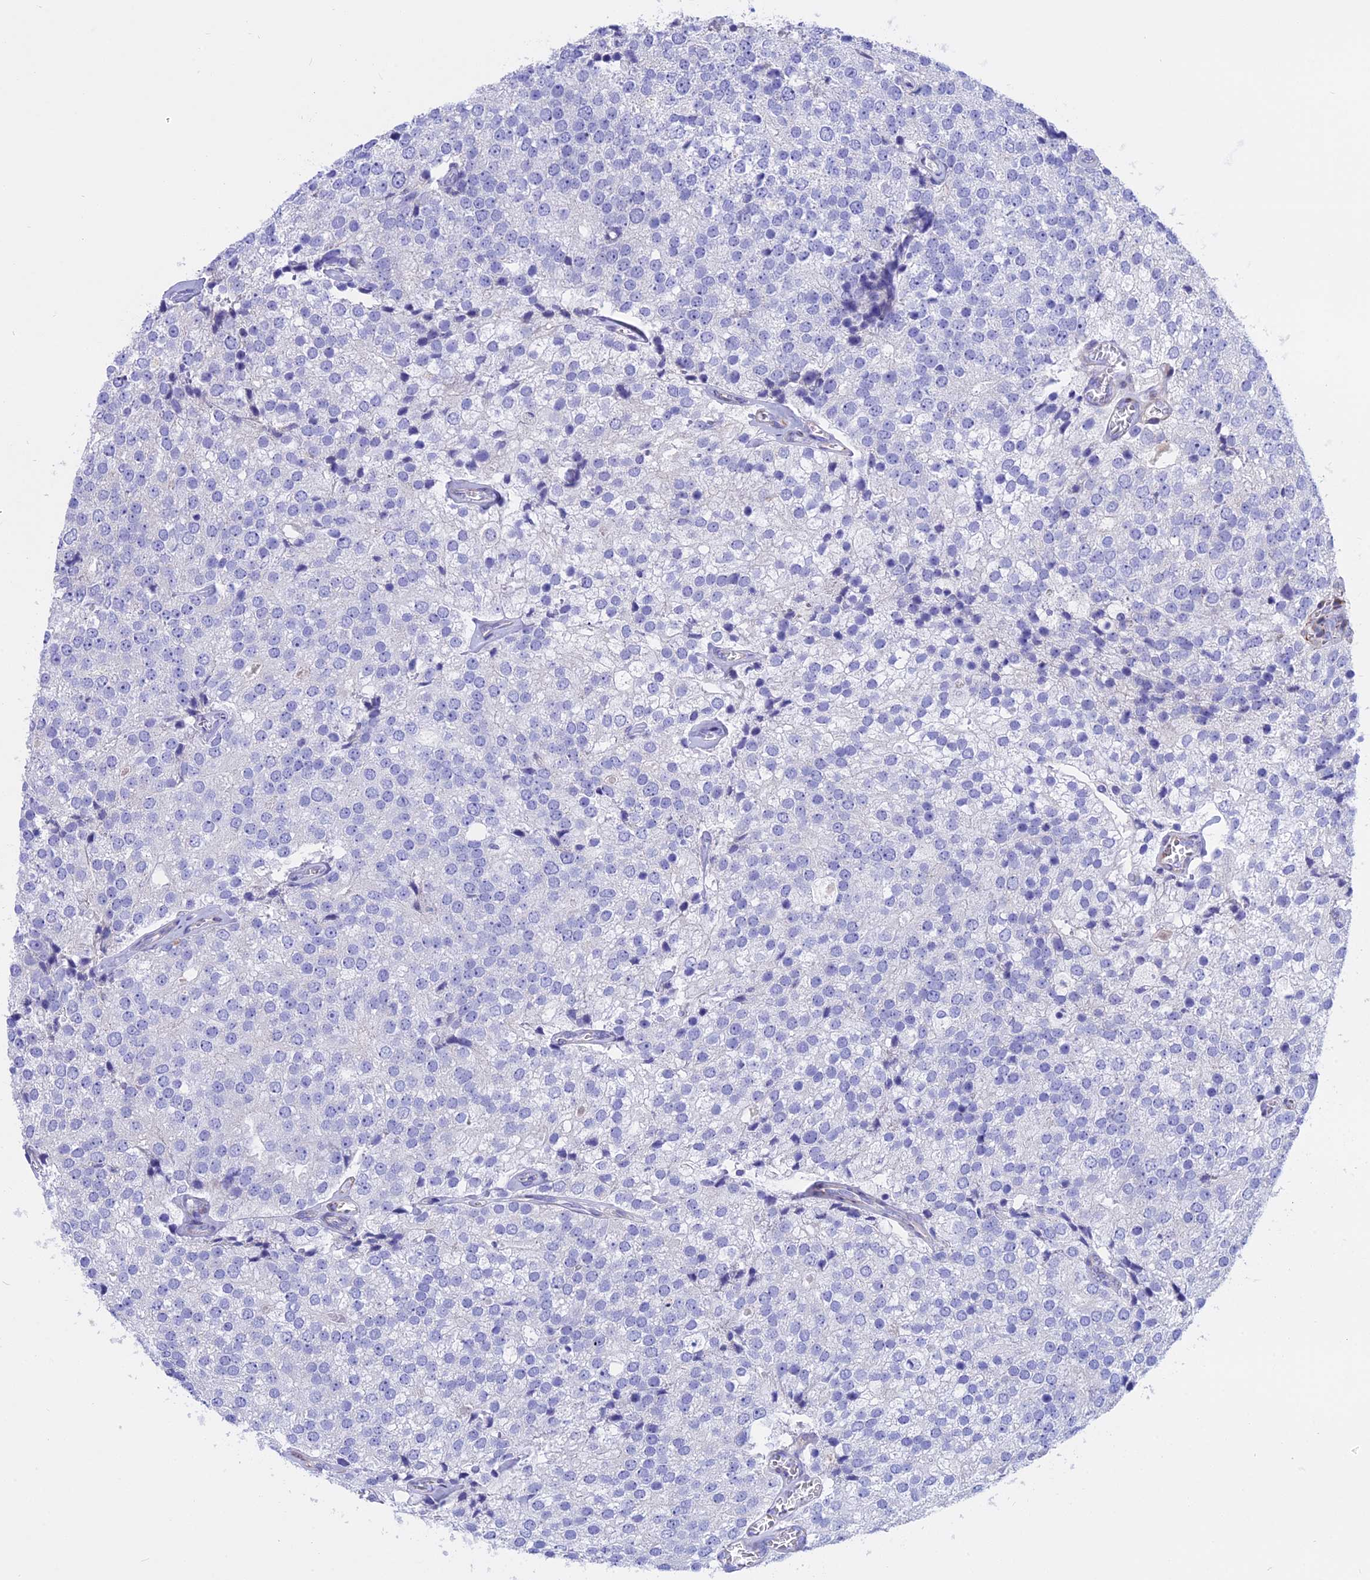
{"staining": {"intensity": "negative", "quantity": "none", "location": "none"}, "tissue": "prostate cancer", "cell_type": "Tumor cells", "image_type": "cancer", "snomed": [{"axis": "morphology", "description": "Adenocarcinoma, High grade"}, {"axis": "topography", "description": "Prostate"}], "caption": "Immunohistochemical staining of adenocarcinoma (high-grade) (prostate) displays no significant expression in tumor cells.", "gene": "TMEM138", "patient": {"sex": "male", "age": 49}}